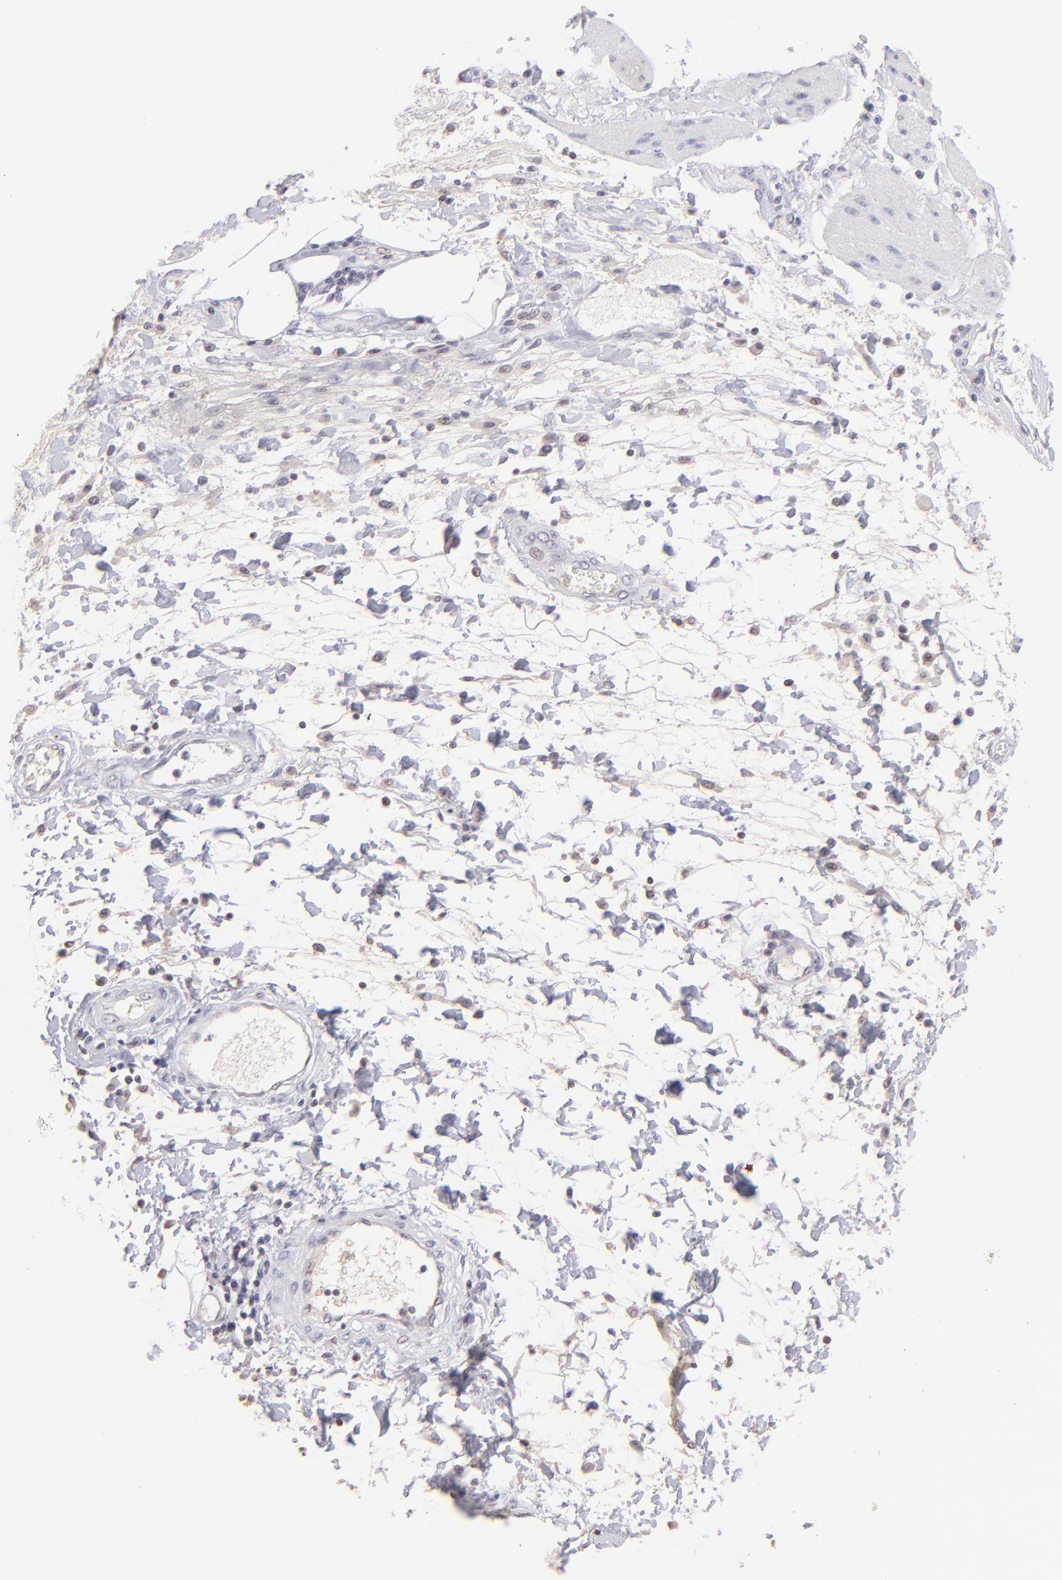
{"staining": {"intensity": "negative", "quantity": "none", "location": "none"}, "tissue": "stomach cancer", "cell_type": "Tumor cells", "image_type": "cancer", "snomed": [{"axis": "morphology", "description": "Adenocarcinoma, NOS"}, {"axis": "topography", "description": "Pancreas"}, {"axis": "topography", "description": "Stomach, upper"}], "caption": "Stomach adenocarcinoma was stained to show a protein in brown. There is no significant positivity in tumor cells. (Stains: DAB (3,3'-diaminobenzidine) IHC with hematoxylin counter stain, Microscopy: brightfield microscopy at high magnification).", "gene": "MAGEA1", "patient": {"sex": "male", "age": 77}}